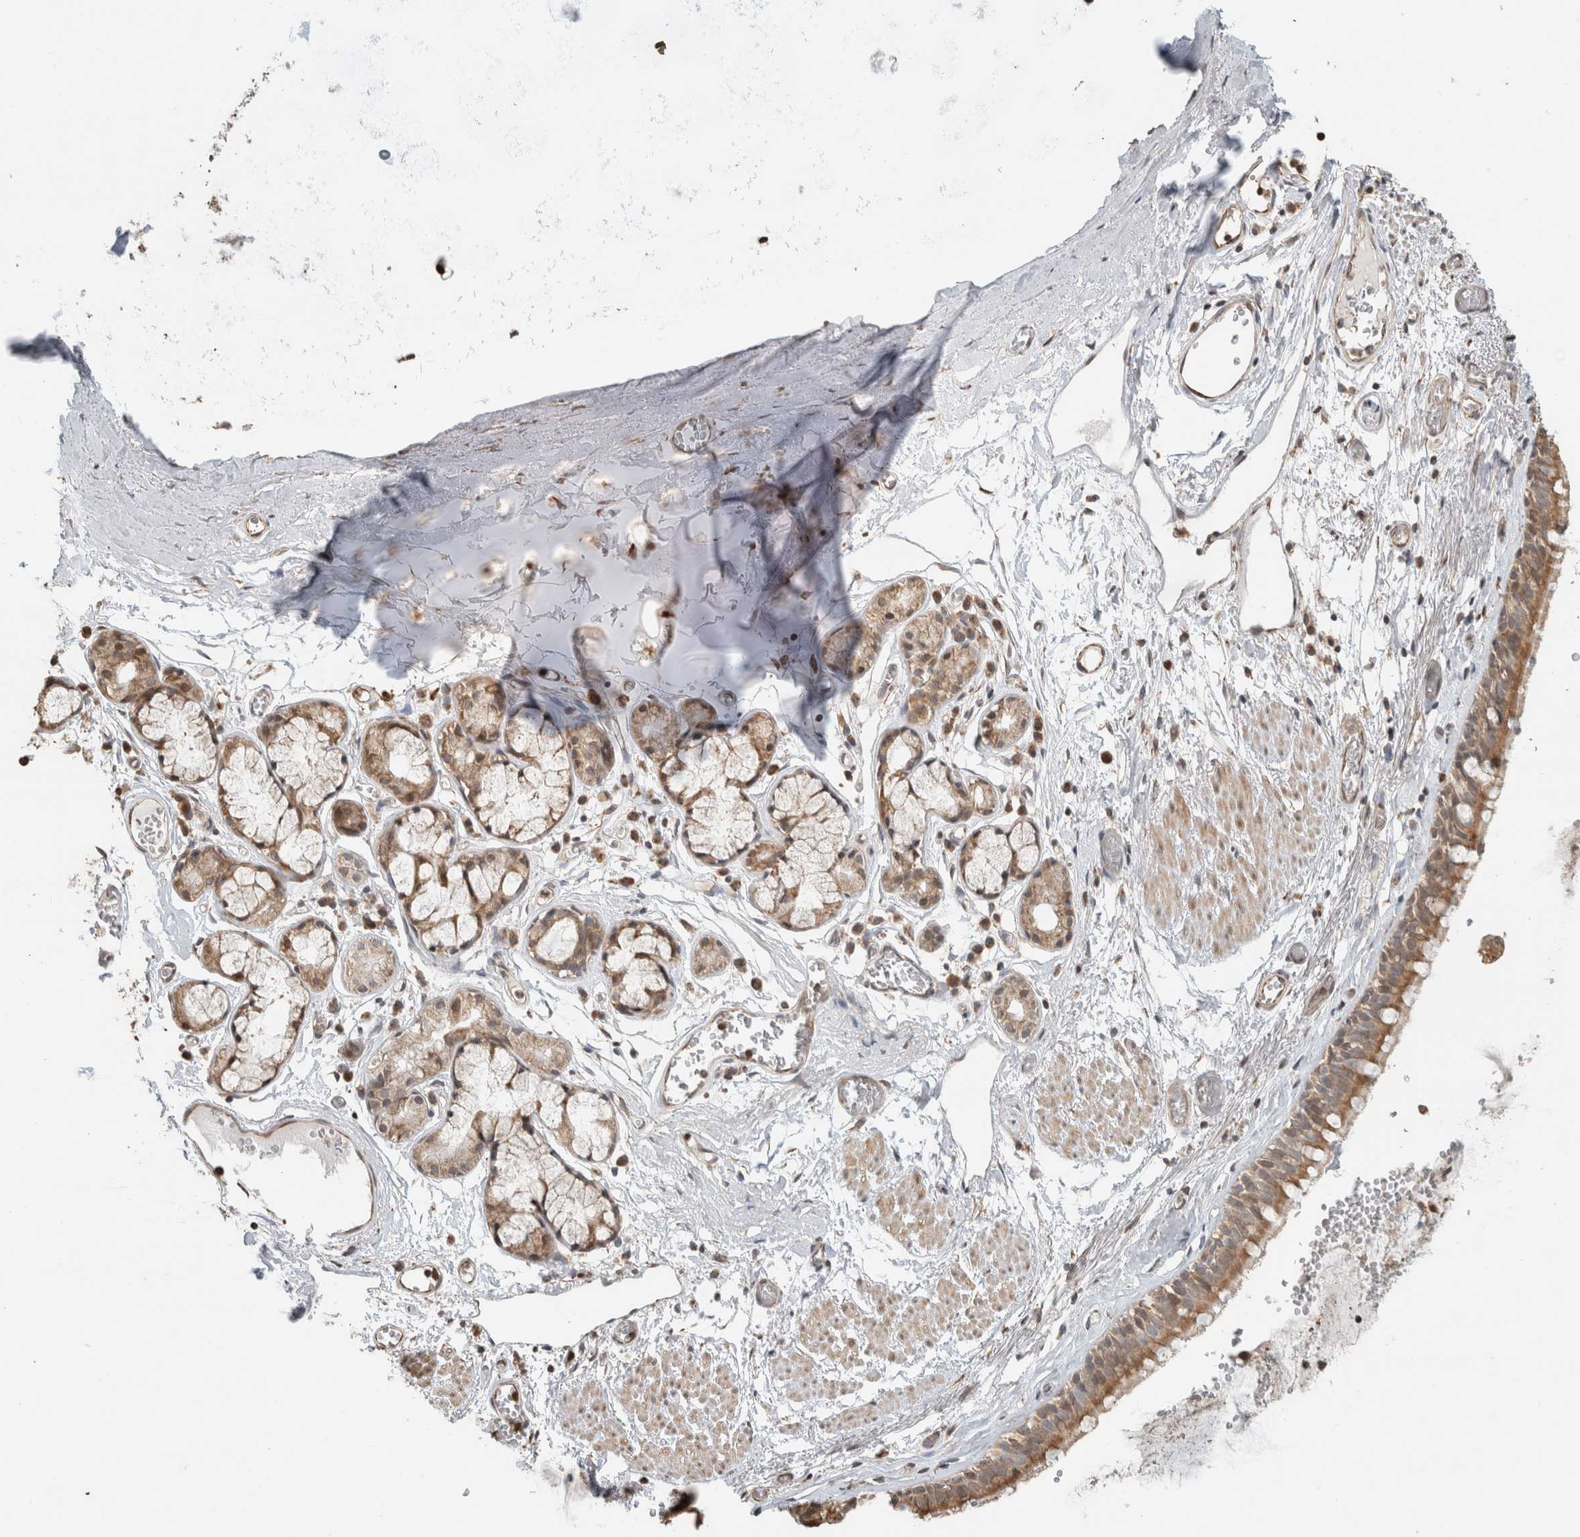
{"staining": {"intensity": "moderate", "quantity": ">75%", "location": "cytoplasmic/membranous"}, "tissue": "bronchus", "cell_type": "Respiratory epithelial cells", "image_type": "normal", "snomed": [{"axis": "morphology", "description": "Normal tissue, NOS"}, {"axis": "topography", "description": "Bronchus"}, {"axis": "topography", "description": "Lung"}], "caption": "Immunohistochemistry (IHC) staining of normal bronchus, which reveals medium levels of moderate cytoplasmic/membranous expression in about >75% of respiratory epithelial cells indicating moderate cytoplasmic/membranous protein positivity. The staining was performed using DAB (brown) for protein detection and nuclei were counterstained in hematoxylin (blue).", "gene": "GINS4", "patient": {"sex": "male", "age": 56}}